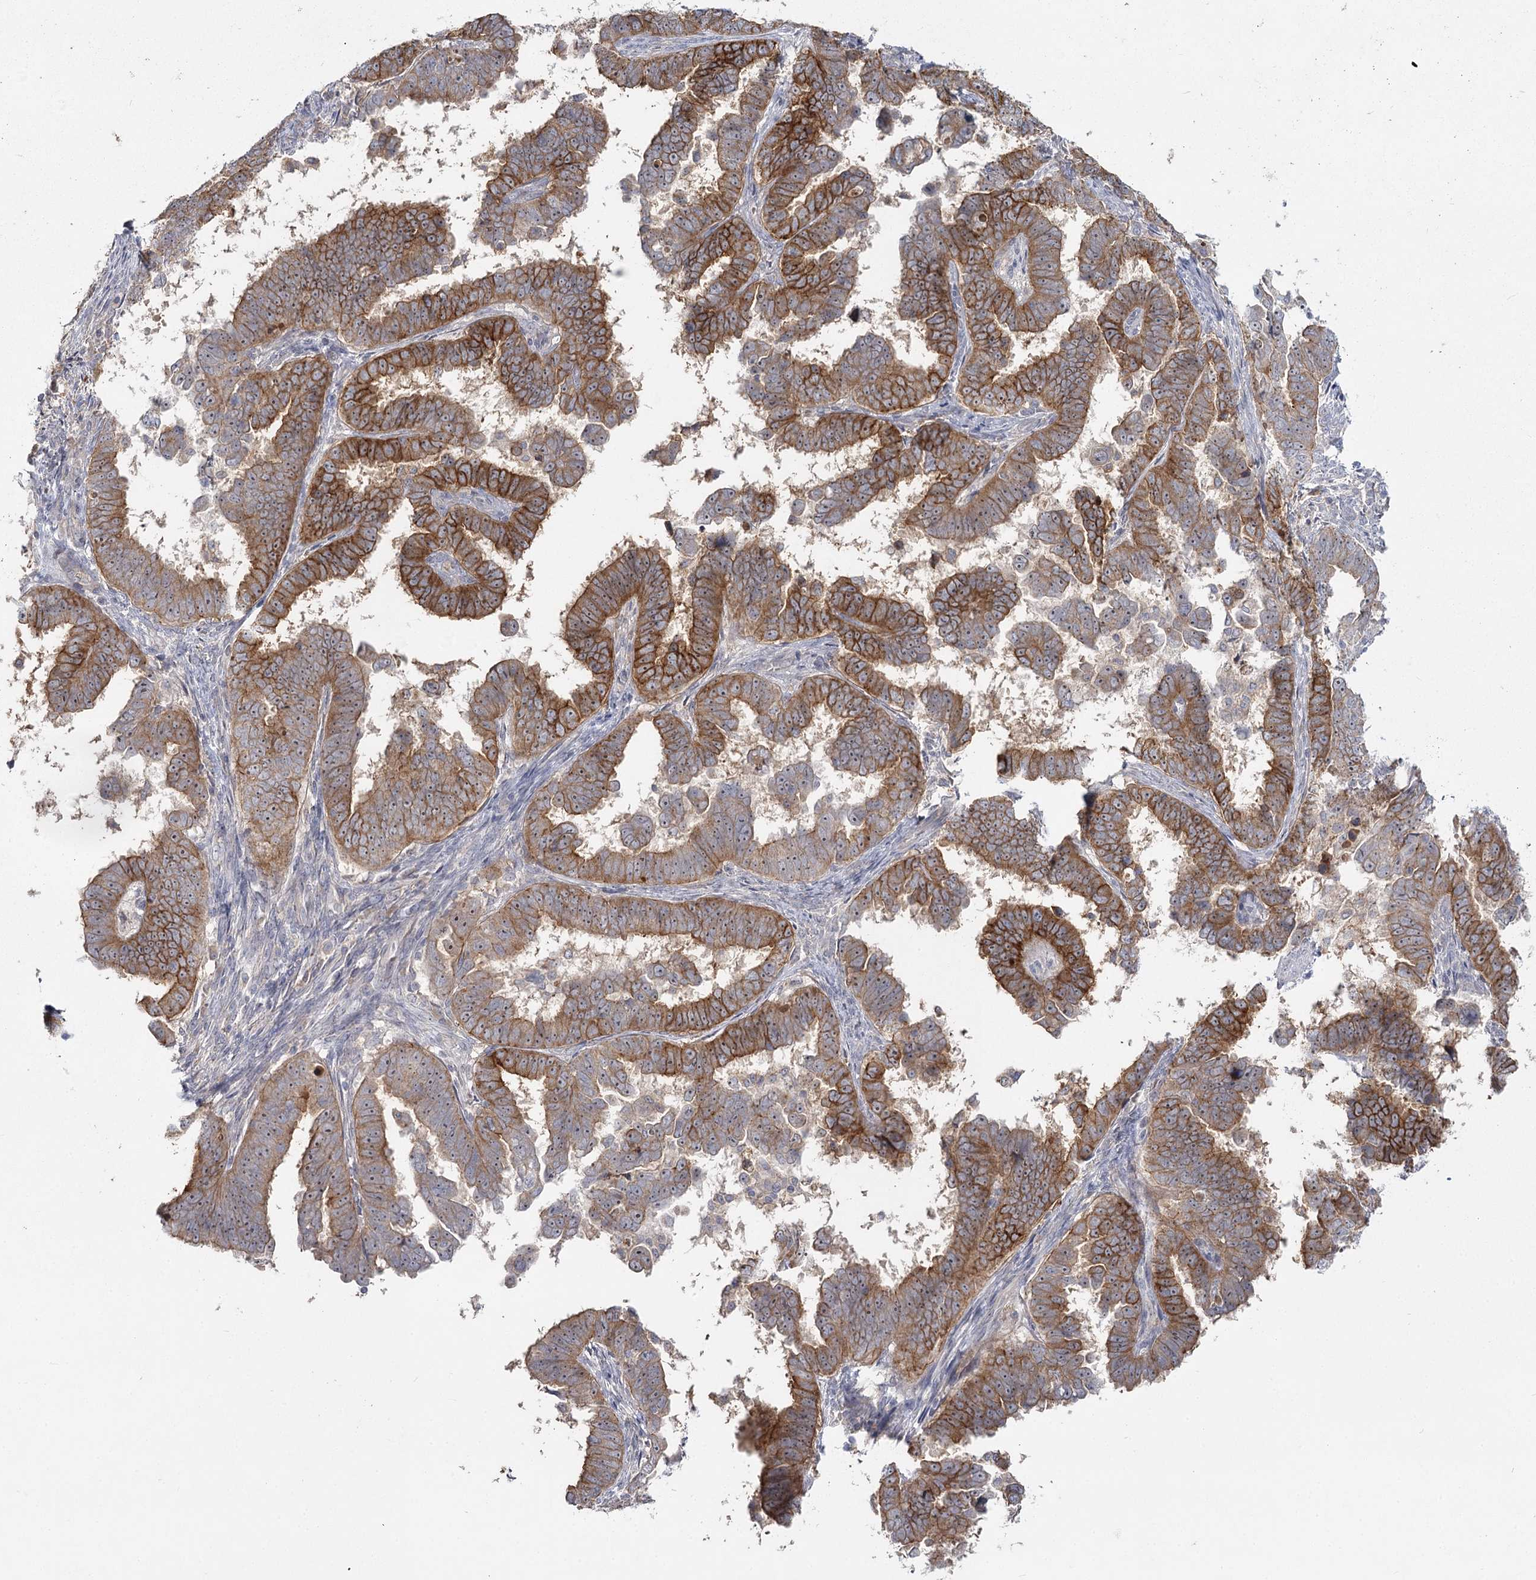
{"staining": {"intensity": "moderate", "quantity": ">75%", "location": "cytoplasmic/membranous,nuclear"}, "tissue": "endometrial cancer", "cell_type": "Tumor cells", "image_type": "cancer", "snomed": [{"axis": "morphology", "description": "Adenocarcinoma, NOS"}, {"axis": "topography", "description": "Endometrium"}], "caption": "Moderate cytoplasmic/membranous and nuclear staining is present in about >75% of tumor cells in endometrial adenocarcinoma. Using DAB (brown) and hematoxylin (blue) stains, captured at high magnification using brightfield microscopy.", "gene": "ANGPTL5", "patient": {"sex": "female", "age": 75}}